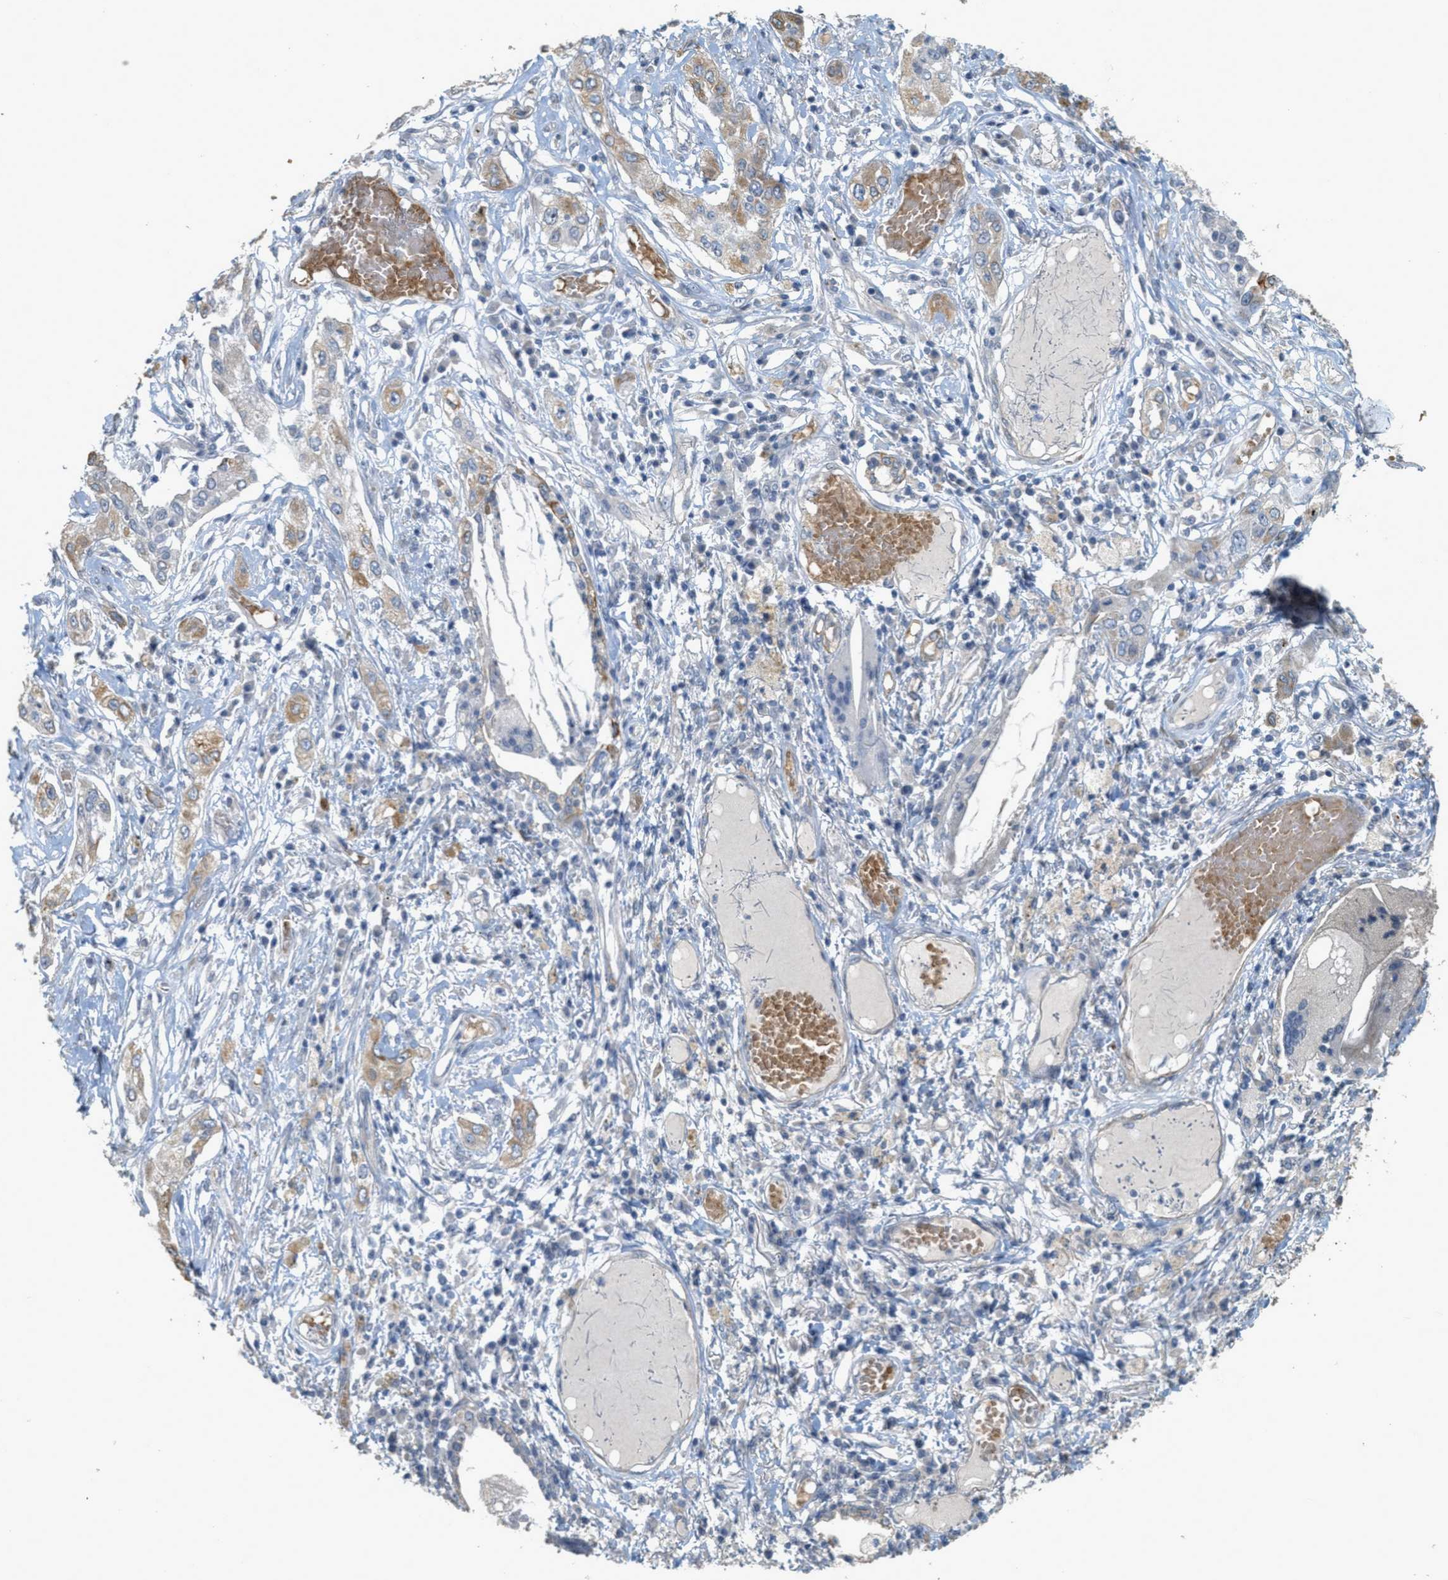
{"staining": {"intensity": "moderate", "quantity": "<25%", "location": "cytoplasmic/membranous"}, "tissue": "lung cancer", "cell_type": "Tumor cells", "image_type": "cancer", "snomed": [{"axis": "morphology", "description": "Squamous cell carcinoma, NOS"}, {"axis": "topography", "description": "Lung"}], "caption": "Brown immunohistochemical staining in human lung cancer (squamous cell carcinoma) reveals moderate cytoplasmic/membranous expression in about <25% of tumor cells.", "gene": "MRS2", "patient": {"sex": "male", "age": 71}}